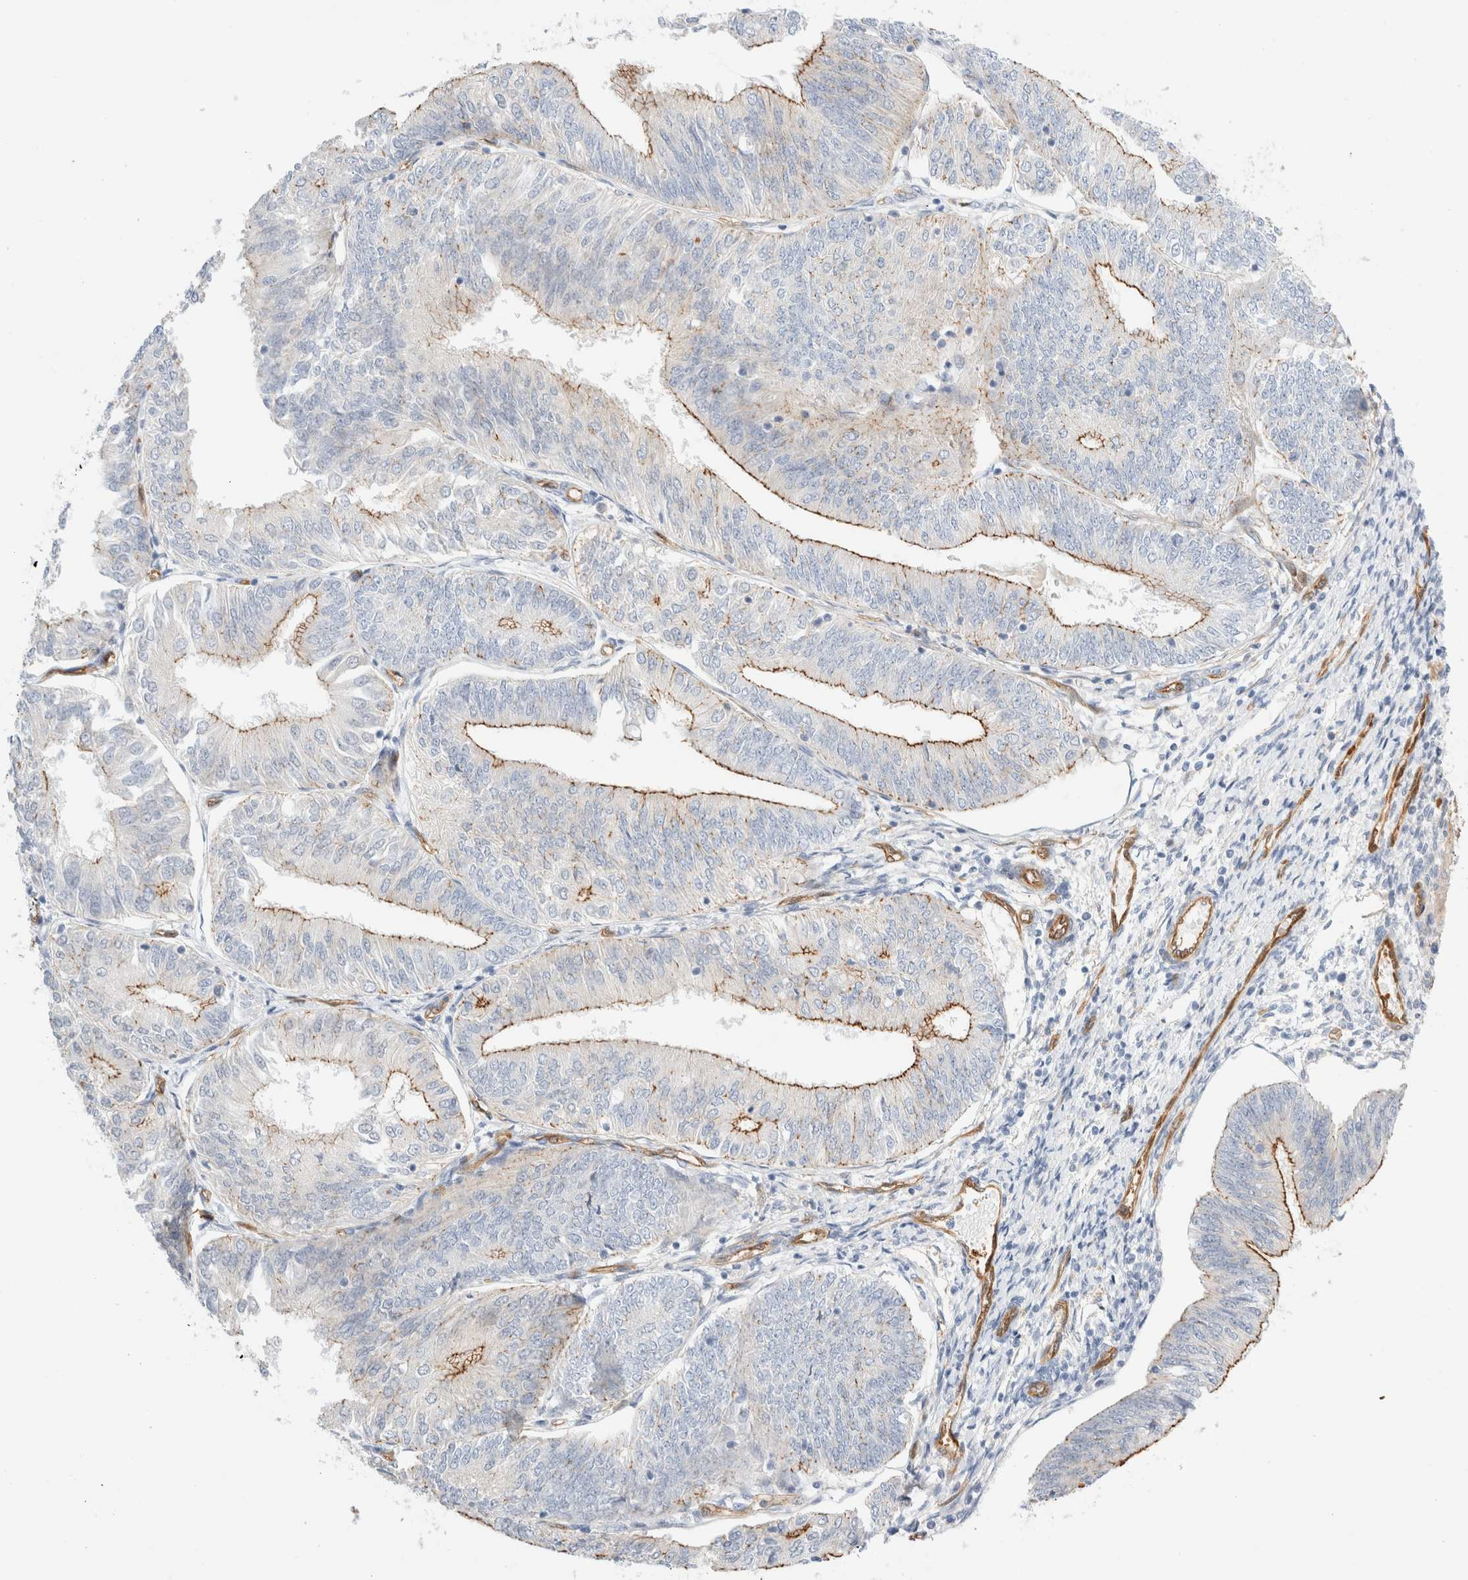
{"staining": {"intensity": "strong", "quantity": "25%-75%", "location": "cytoplasmic/membranous"}, "tissue": "endometrial cancer", "cell_type": "Tumor cells", "image_type": "cancer", "snomed": [{"axis": "morphology", "description": "Adenocarcinoma, NOS"}, {"axis": "topography", "description": "Endometrium"}], "caption": "This histopathology image shows endometrial cancer stained with IHC to label a protein in brown. The cytoplasmic/membranous of tumor cells show strong positivity for the protein. Nuclei are counter-stained blue.", "gene": "LMCD1", "patient": {"sex": "female", "age": 58}}